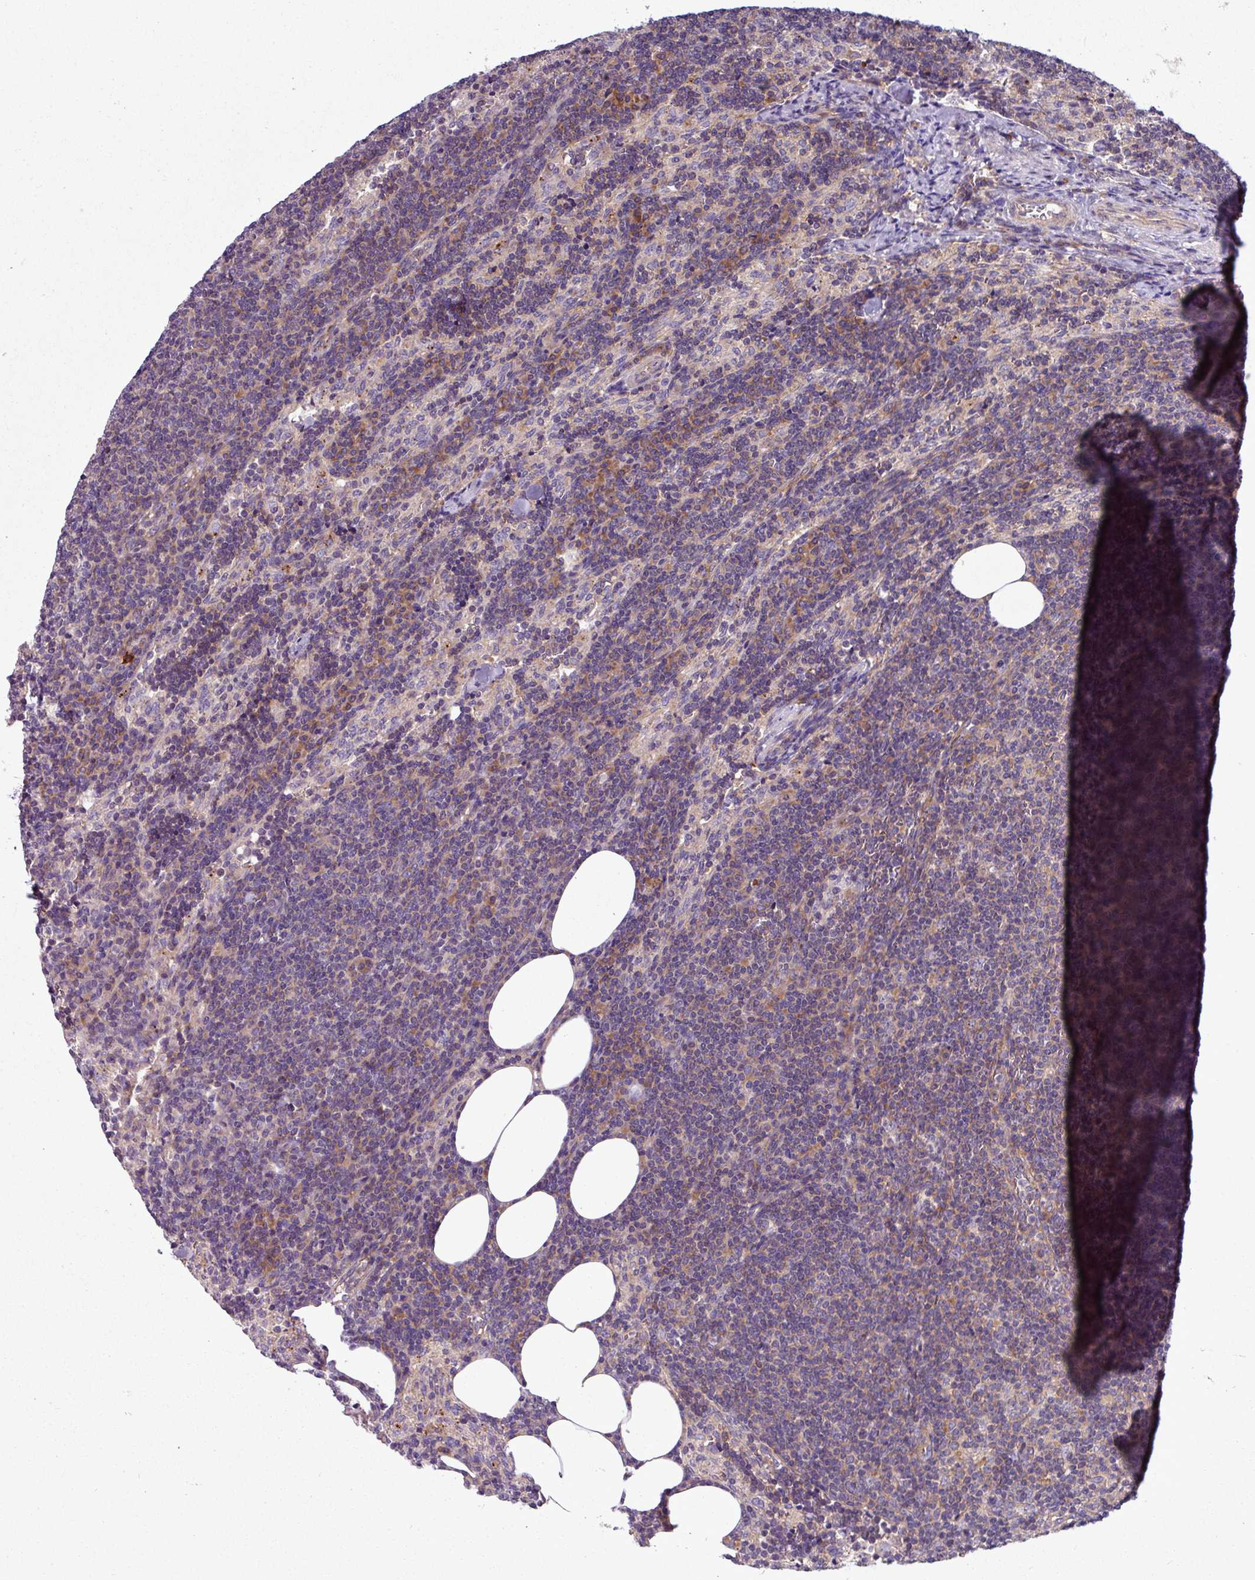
{"staining": {"intensity": "moderate", "quantity": ">75%", "location": "cytoplasmic/membranous"}, "tissue": "lymph node", "cell_type": "Germinal center cells", "image_type": "normal", "snomed": [{"axis": "morphology", "description": "Normal tissue, NOS"}, {"axis": "topography", "description": "Lymph node"}], "caption": "Brown immunohistochemical staining in benign human lymph node exhibits moderate cytoplasmic/membranous expression in about >75% of germinal center cells. The protein of interest is shown in brown color, while the nuclei are stained blue.", "gene": "MROH2A", "patient": {"sex": "female", "age": 52}}